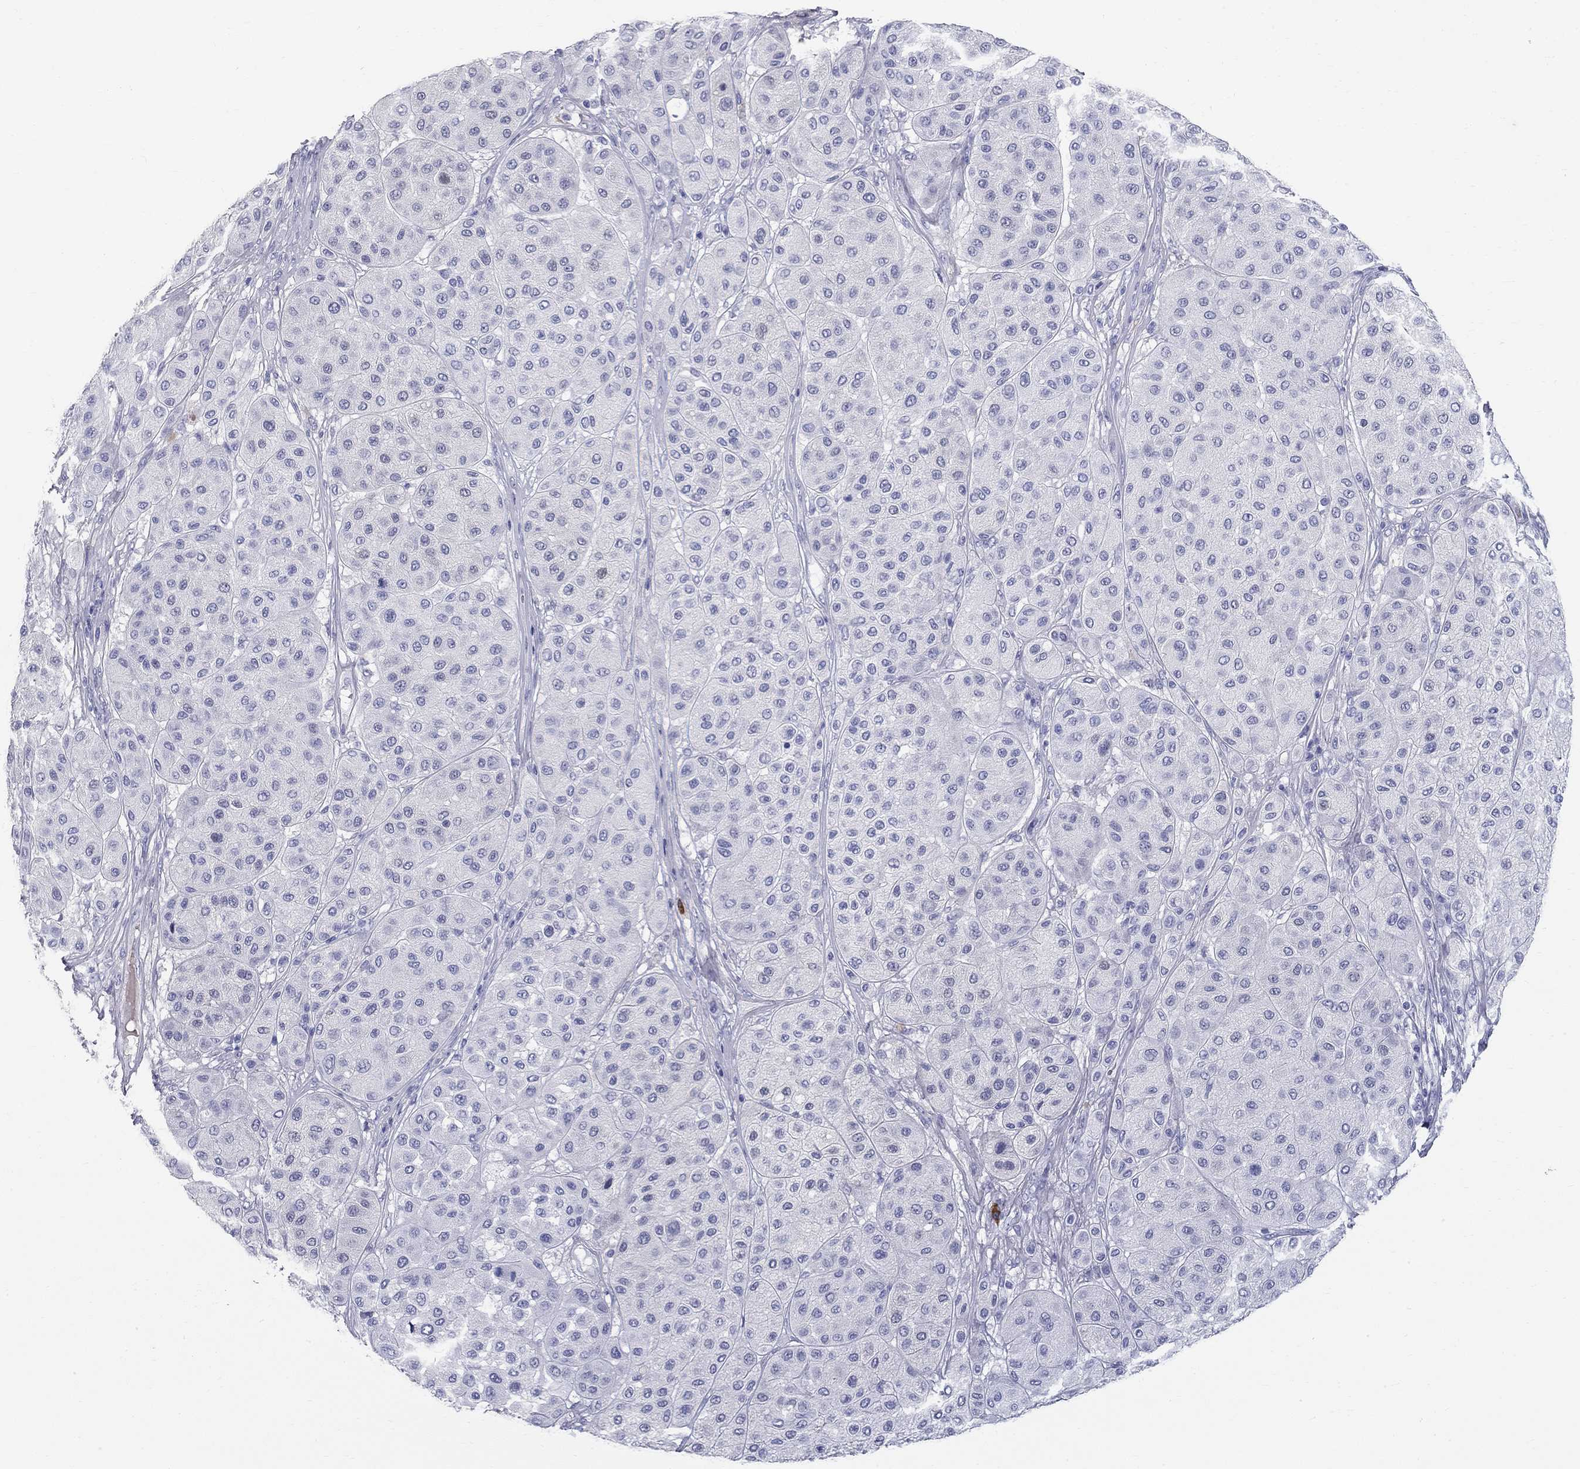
{"staining": {"intensity": "negative", "quantity": "none", "location": "none"}, "tissue": "melanoma", "cell_type": "Tumor cells", "image_type": "cancer", "snomed": [{"axis": "morphology", "description": "Malignant melanoma, Metastatic site"}, {"axis": "topography", "description": "Smooth muscle"}], "caption": "High power microscopy photomicrograph of an immunohistochemistry image of melanoma, revealing no significant expression in tumor cells.", "gene": "PHOX2B", "patient": {"sex": "male", "age": 41}}